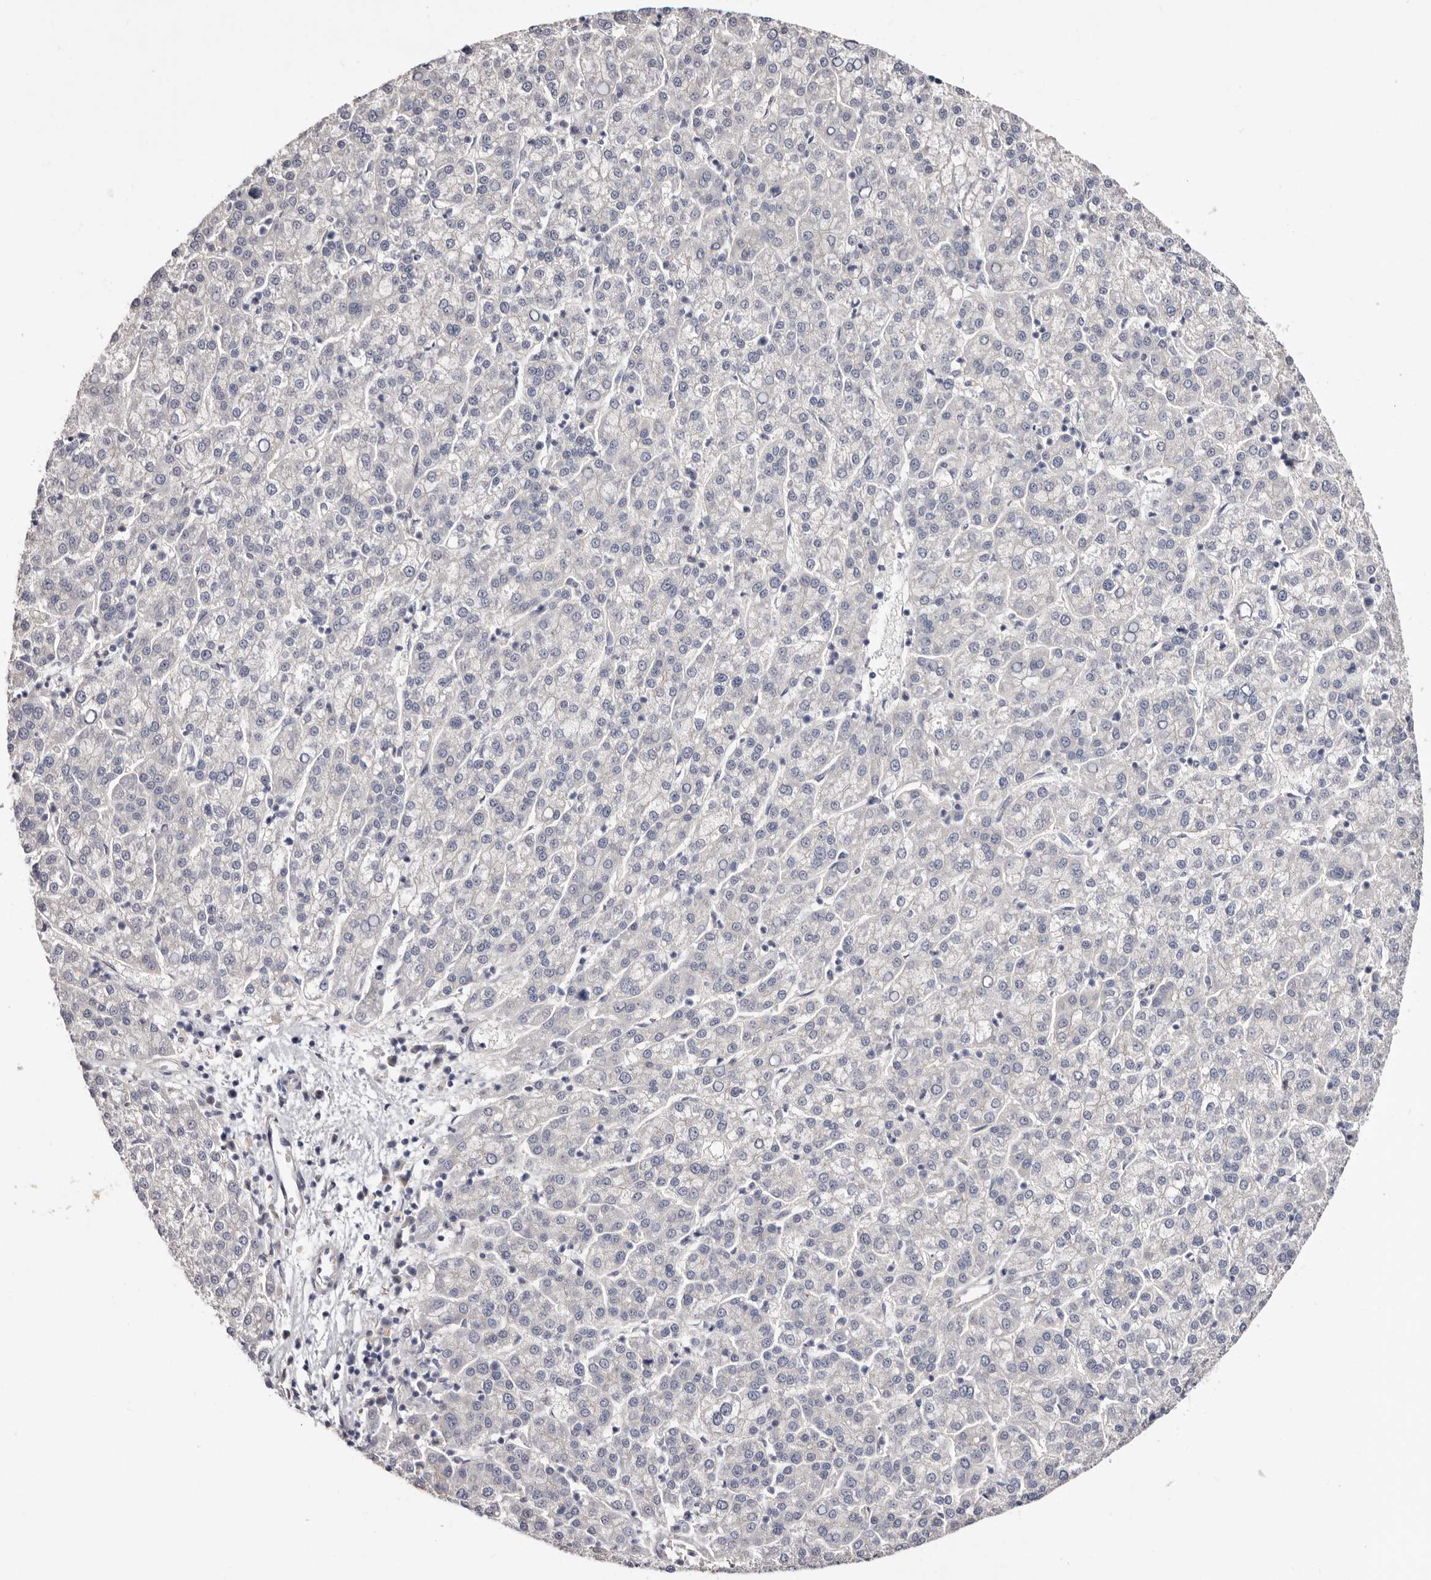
{"staining": {"intensity": "negative", "quantity": "none", "location": "none"}, "tissue": "liver cancer", "cell_type": "Tumor cells", "image_type": "cancer", "snomed": [{"axis": "morphology", "description": "Carcinoma, Hepatocellular, NOS"}, {"axis": "topography", "description": "Liver"}], "caption": "Micrograph shows no significant protein staining in tumor cells of liver cancer (hepatocellular carcinoma). (Stains: DAB immunohistochemistry with hematoxylin counter stain, Microscopy: brightfield microscopy at high magnification).", "gene": "FAM167B", "patient": {"sex": "female", "age": 58}}